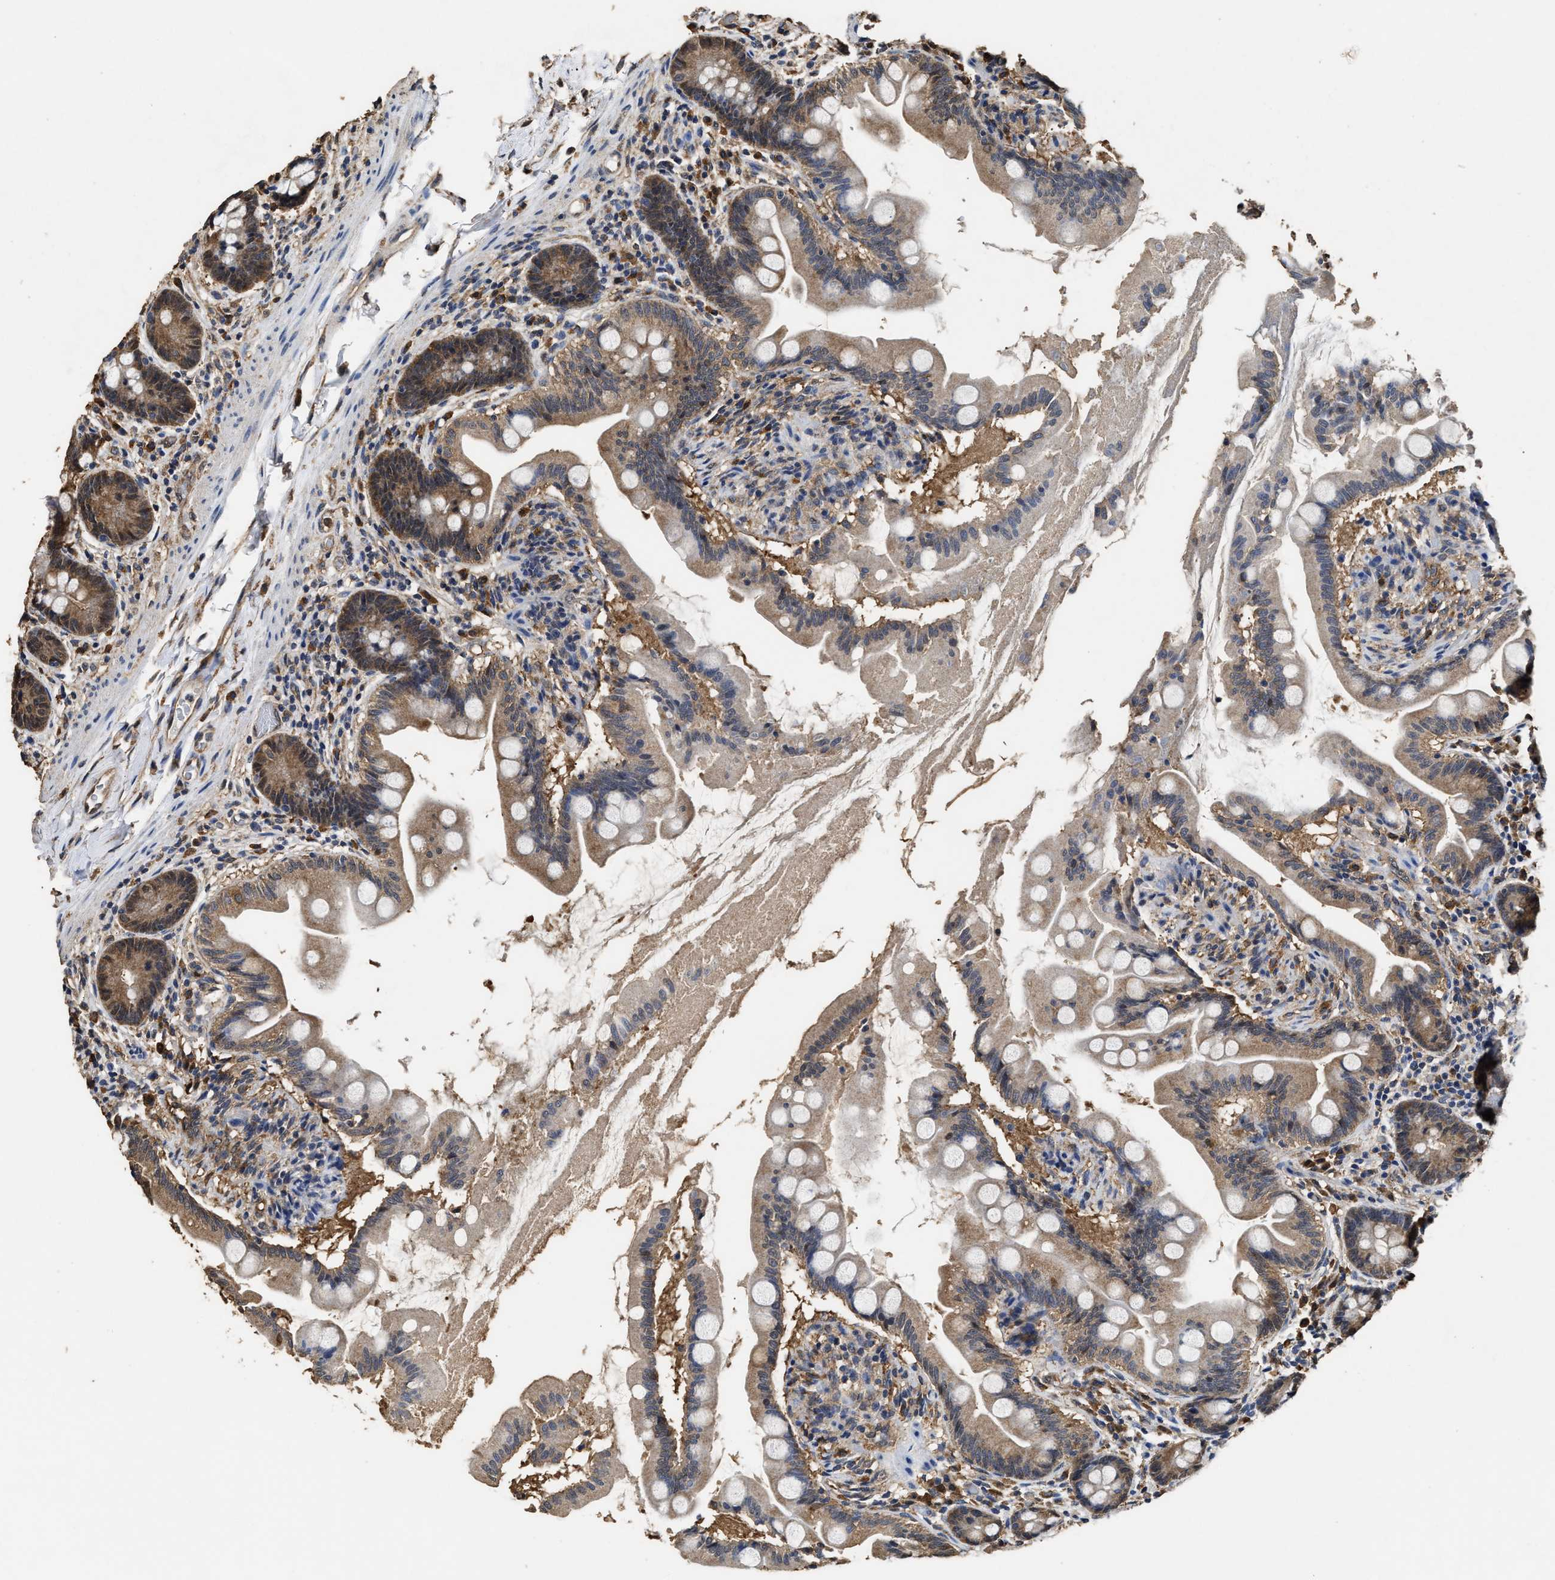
{"staining": {"intensity": "moderate", "quantity": ">75%", "location": "cytoplasmic/membranous"}, "tissue": "small intestine", "cell_type": "Glandular cells", "image_type": "normal", "snomed": [{"axis": "morphology", "description": "Normal tissue, NOS"}, {"axis": "topography", "description": "Small intestine"}], "caption": "A photomicrograph of human small intestine stained for a protein exhibits moderate cytoplasmic/membranous brown staining in glandular cells. (IHC, brightfield microscopy, high magnification).", "gene": "YWHAE", "patient": {"sex": "female", "age": 56}}